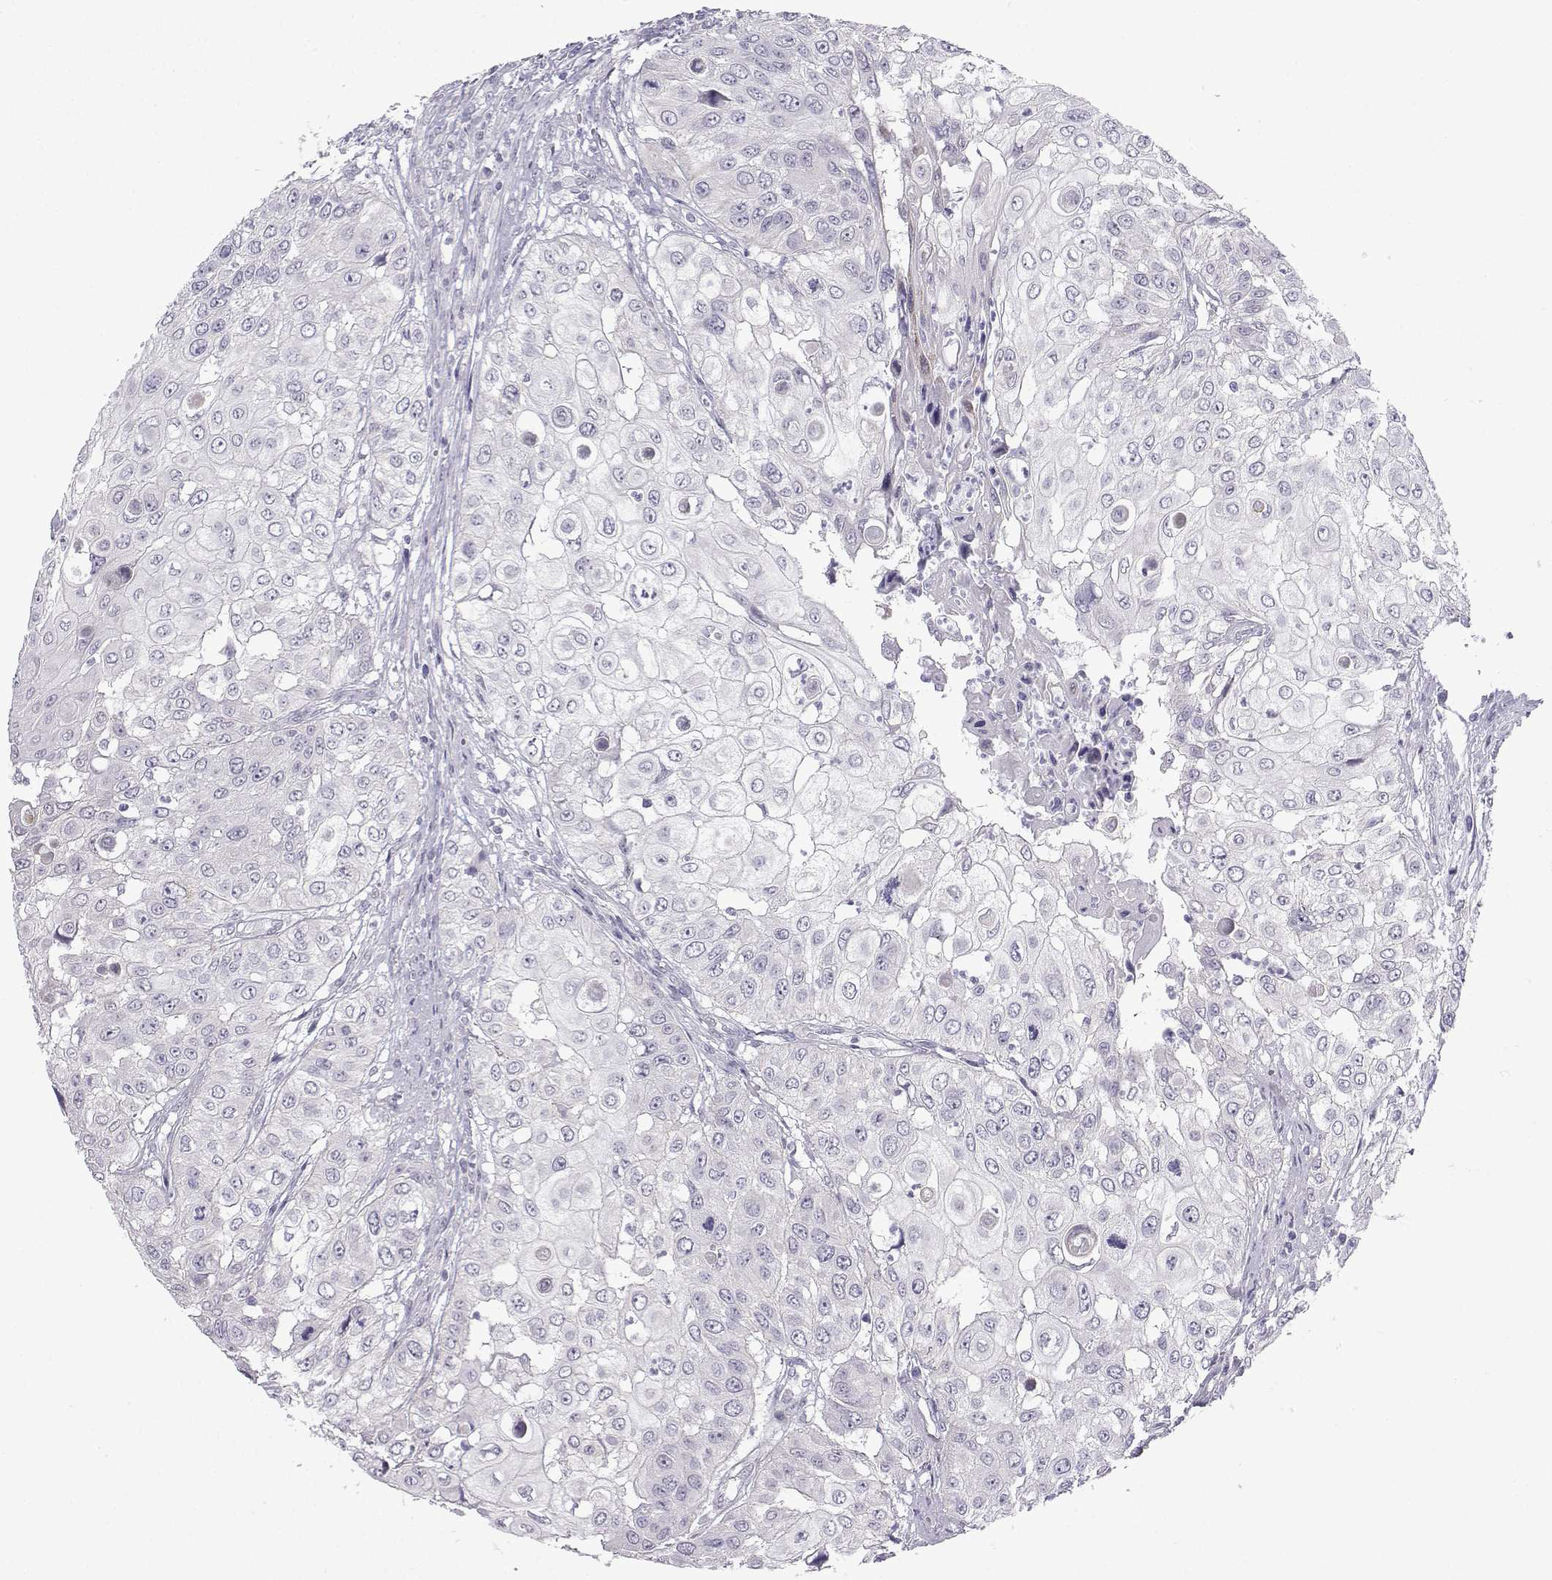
{"staining": {"intensity": "negative", "quantity": "none", "location": "none"}, "tissue": "urothelial cancer", "cell_type": "Tumor cells", "image_type": "cancer", "snomed": [{"axis": "morphology", "description": "Urothelial carcinoma, High grade"}, {"axis": "topography", "description": "Urinary bladder"}], "caption": "High-grade urothelial carcinoma stained for a protein using immunohistochemistry exhibits no positivity tumor cells.", "gene": "CFAP53", "patient": {"sex": "female", "age": 79}}